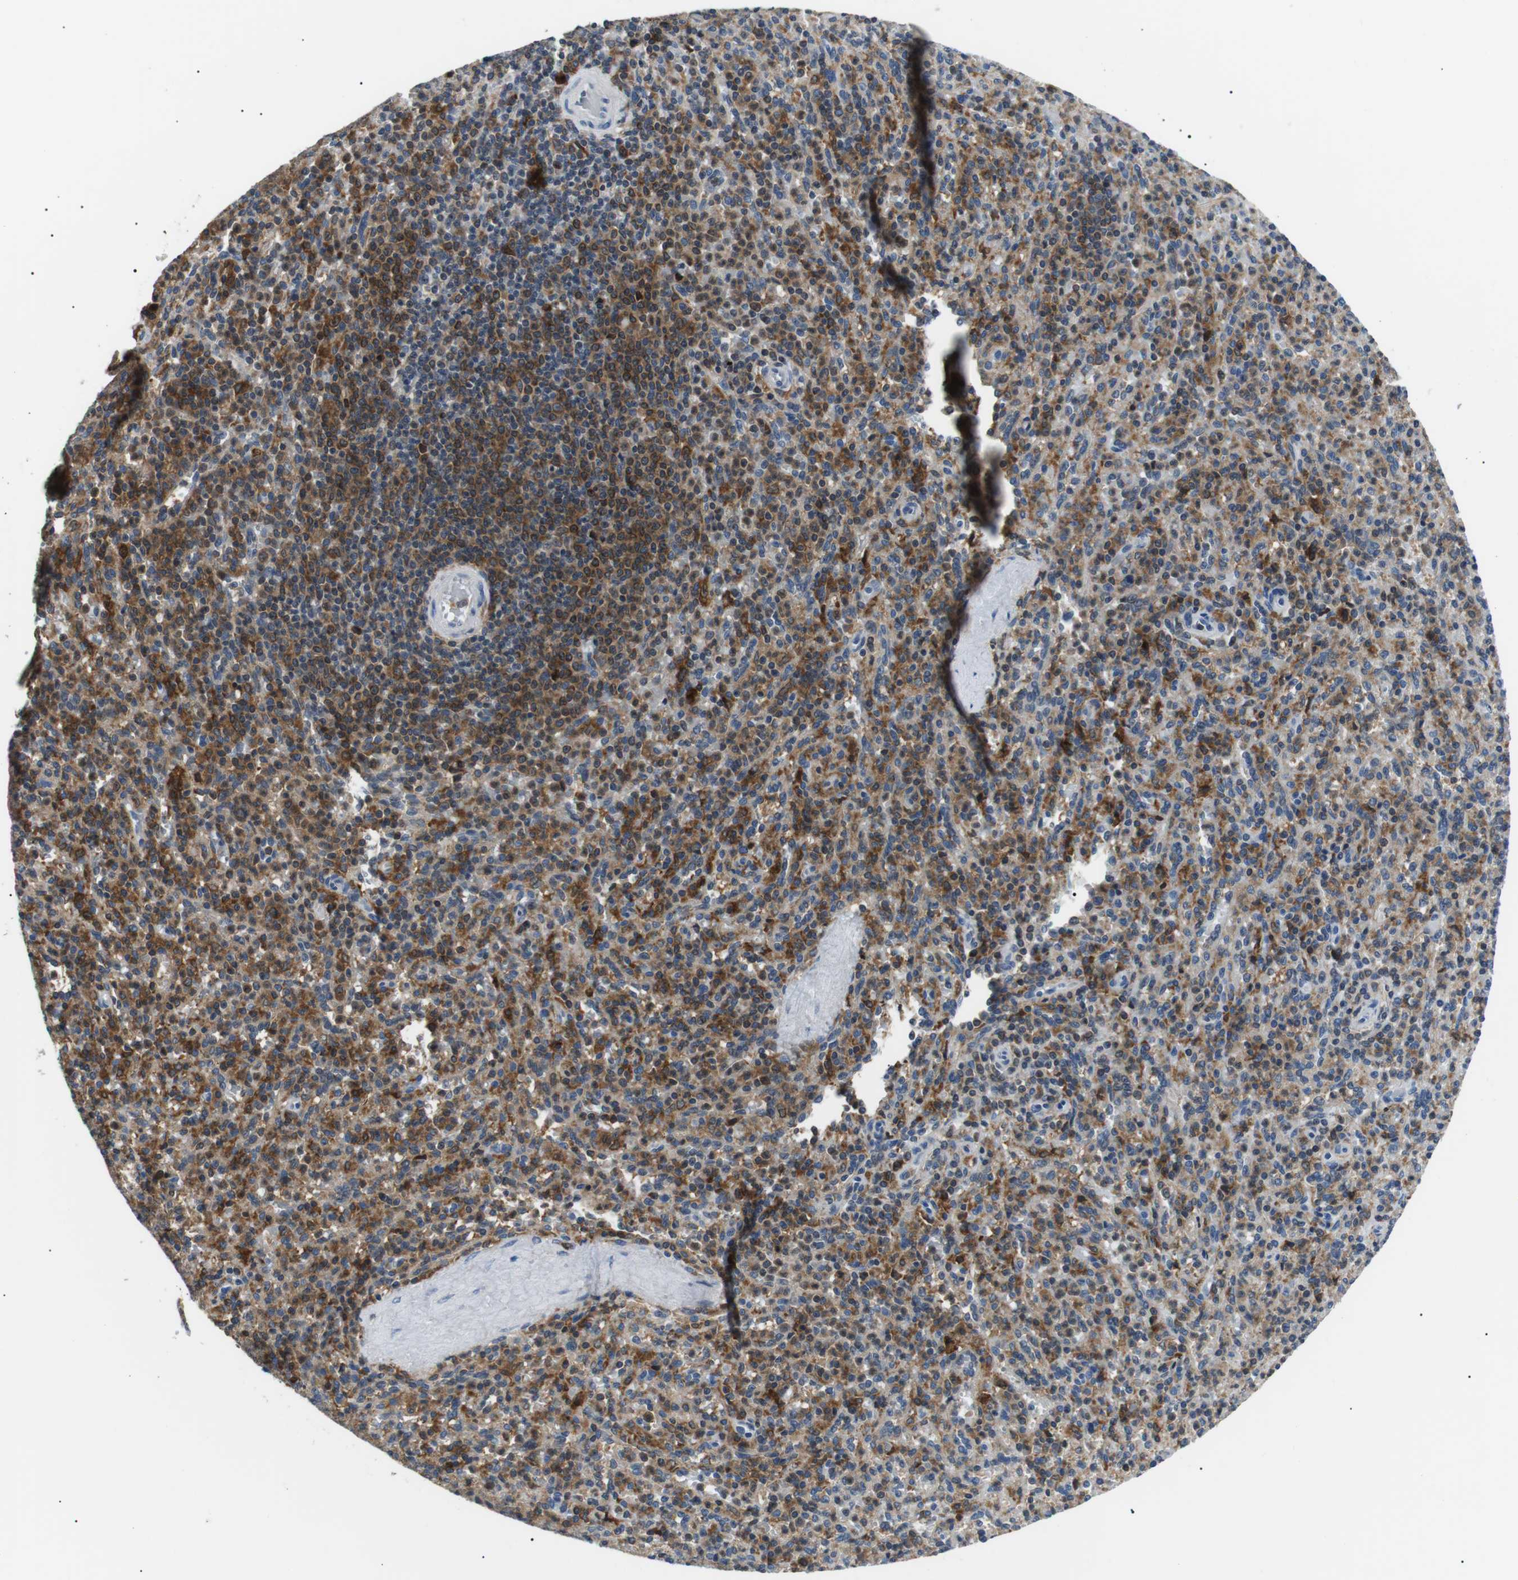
{"staining": {"intensity": "moderate", "quantity": ">75%", "location": "cytoplasmic/membranous"}, "tissue": "spleen", "cell_type": "Cells in red pulp", "image_type": "normal", "snomed": [{"axis": "morphology", "description": "Normal tissue, NOS"}, {"axis": "topography", "description": "Spleen"}], "caption": "Benign spleen reveals moderate cytoplasmic/membranous positivity in approximately >75% of cells in red pulp, visualized by immunohistochemistry. Nuclei are stained in blue.", "gene": "RAB9A", "patient": {"sex": "male", "age": 36}}